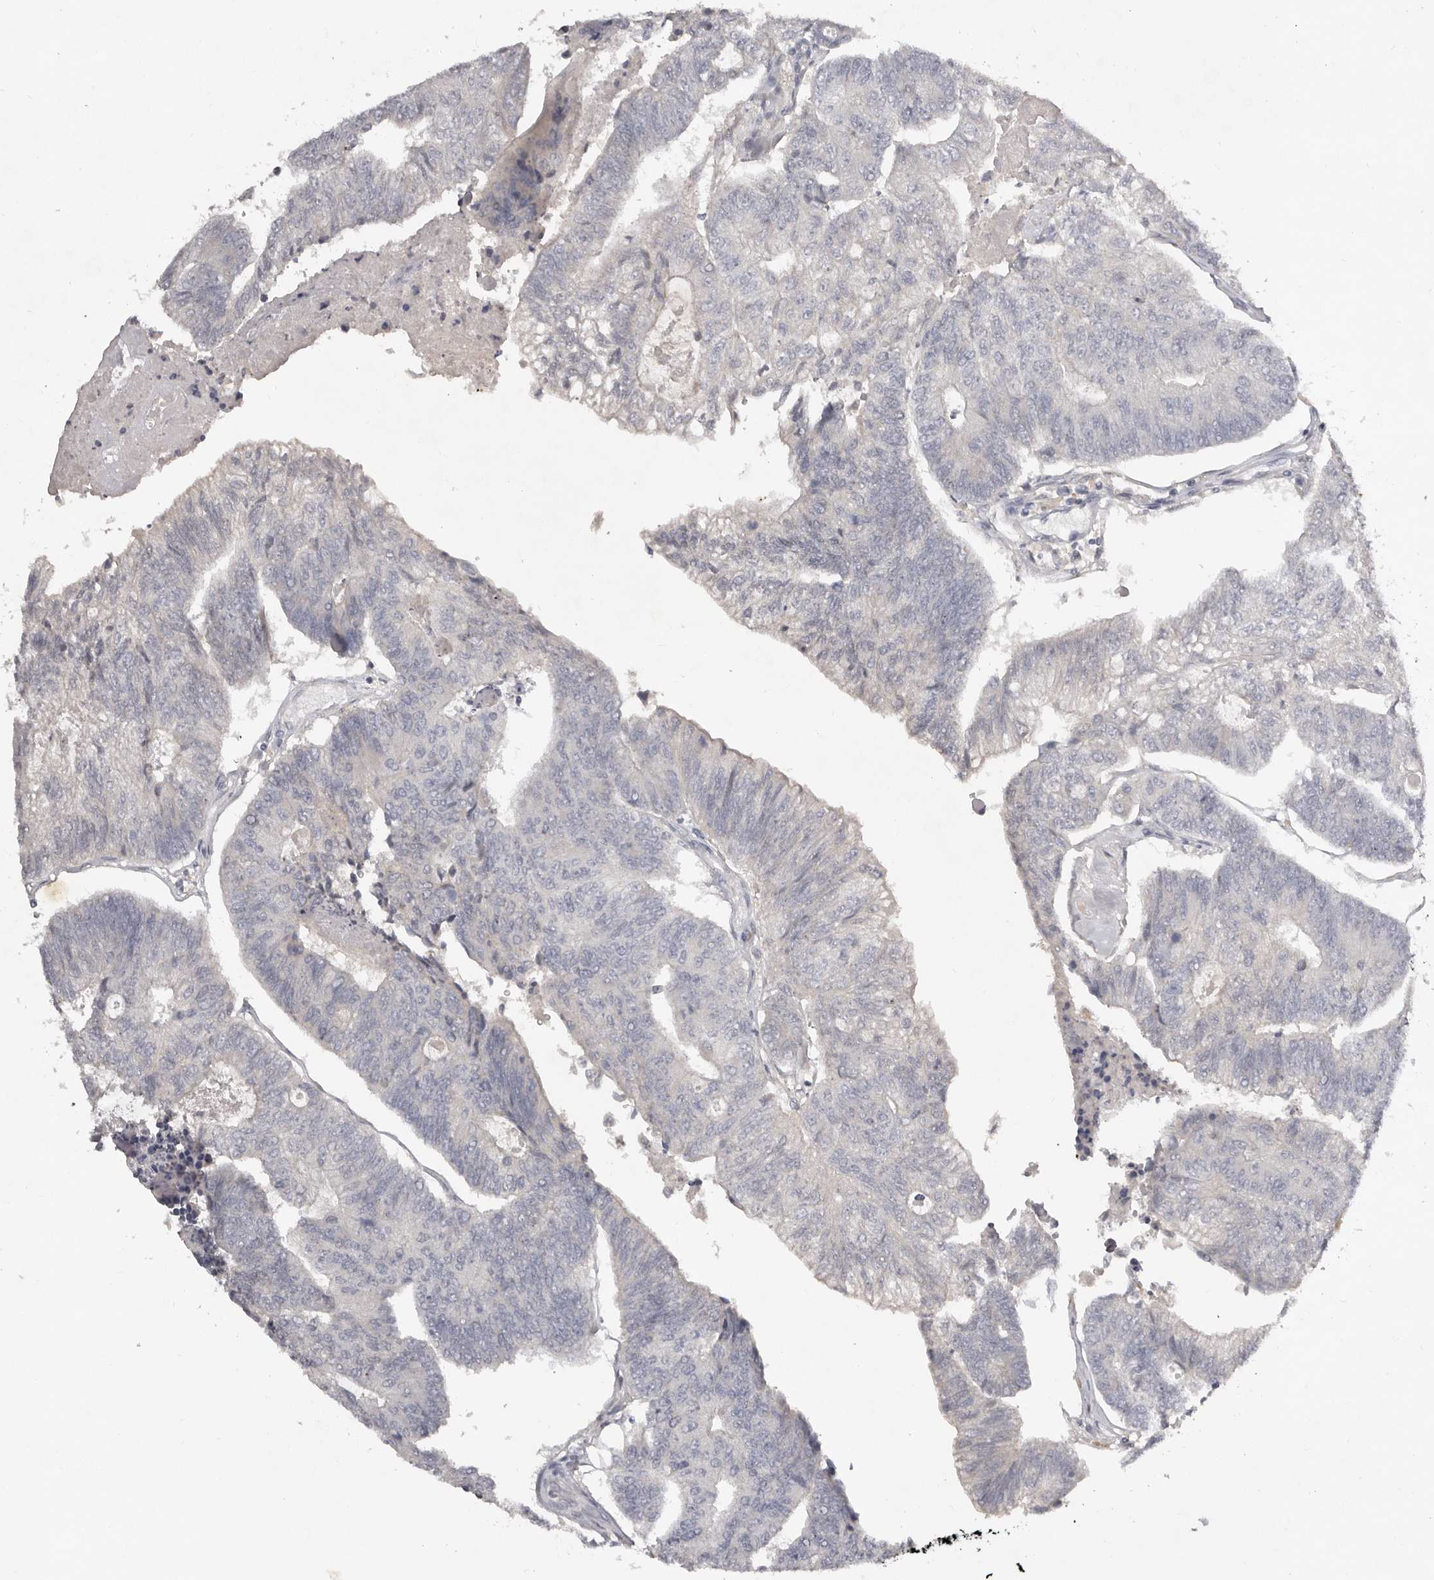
{"staining": {"intensity": "negative", "quantity": "none", "location": "none"}, "tissue": "colorectal cancer", "cell_type": "Tumor cells", "image_type": "cancer", "snomed": [{"axis": "morphology", "description": "Adenocarcinoma, NOS"}, {"axis": "topography", "description": "Colon"}], "caption": "Colorectal adenocarcinoma was stained to show a protein in brown. There is no significant positivity in tumor cells.", "gene": "SCUBE2", "patient": {"sex": "female", "age": 67}}